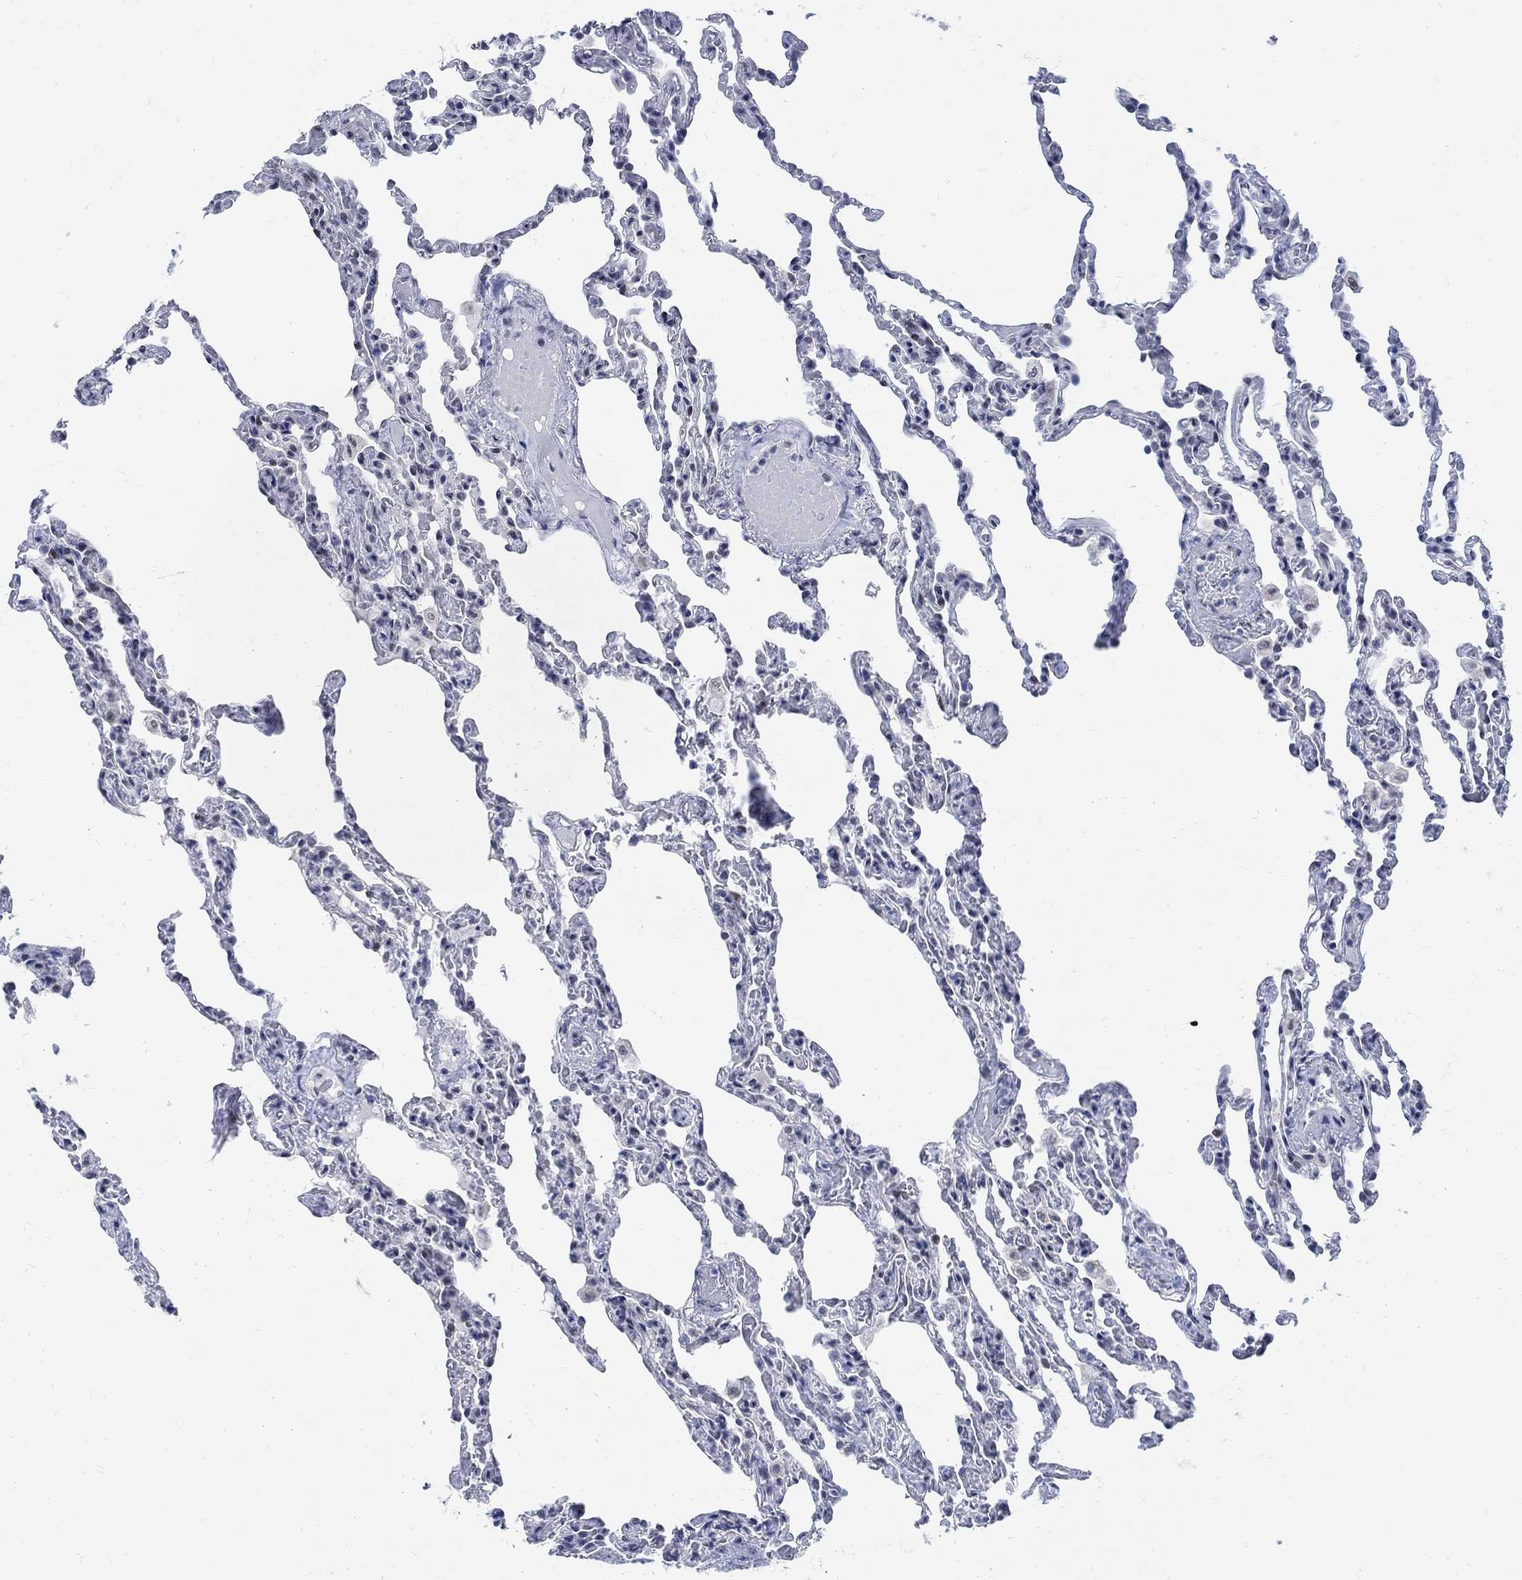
{"staining": {"intensity": "weak", "quantity": "<25%", "location": "nuclear"}, "tissue": "lung", "cell_type": "Alveolar cells", "image_type": "normal", "snomed": [{"axis": "morphology", "description": "Normal tissue, NOS"}, {"axis": "topography", "description": "Lung"}], "caption": "The micrograph reveals no significant expression in alveolar cells of lung.", "gene": "DLK1", "patient": {"sex": "female", "age": 43}}